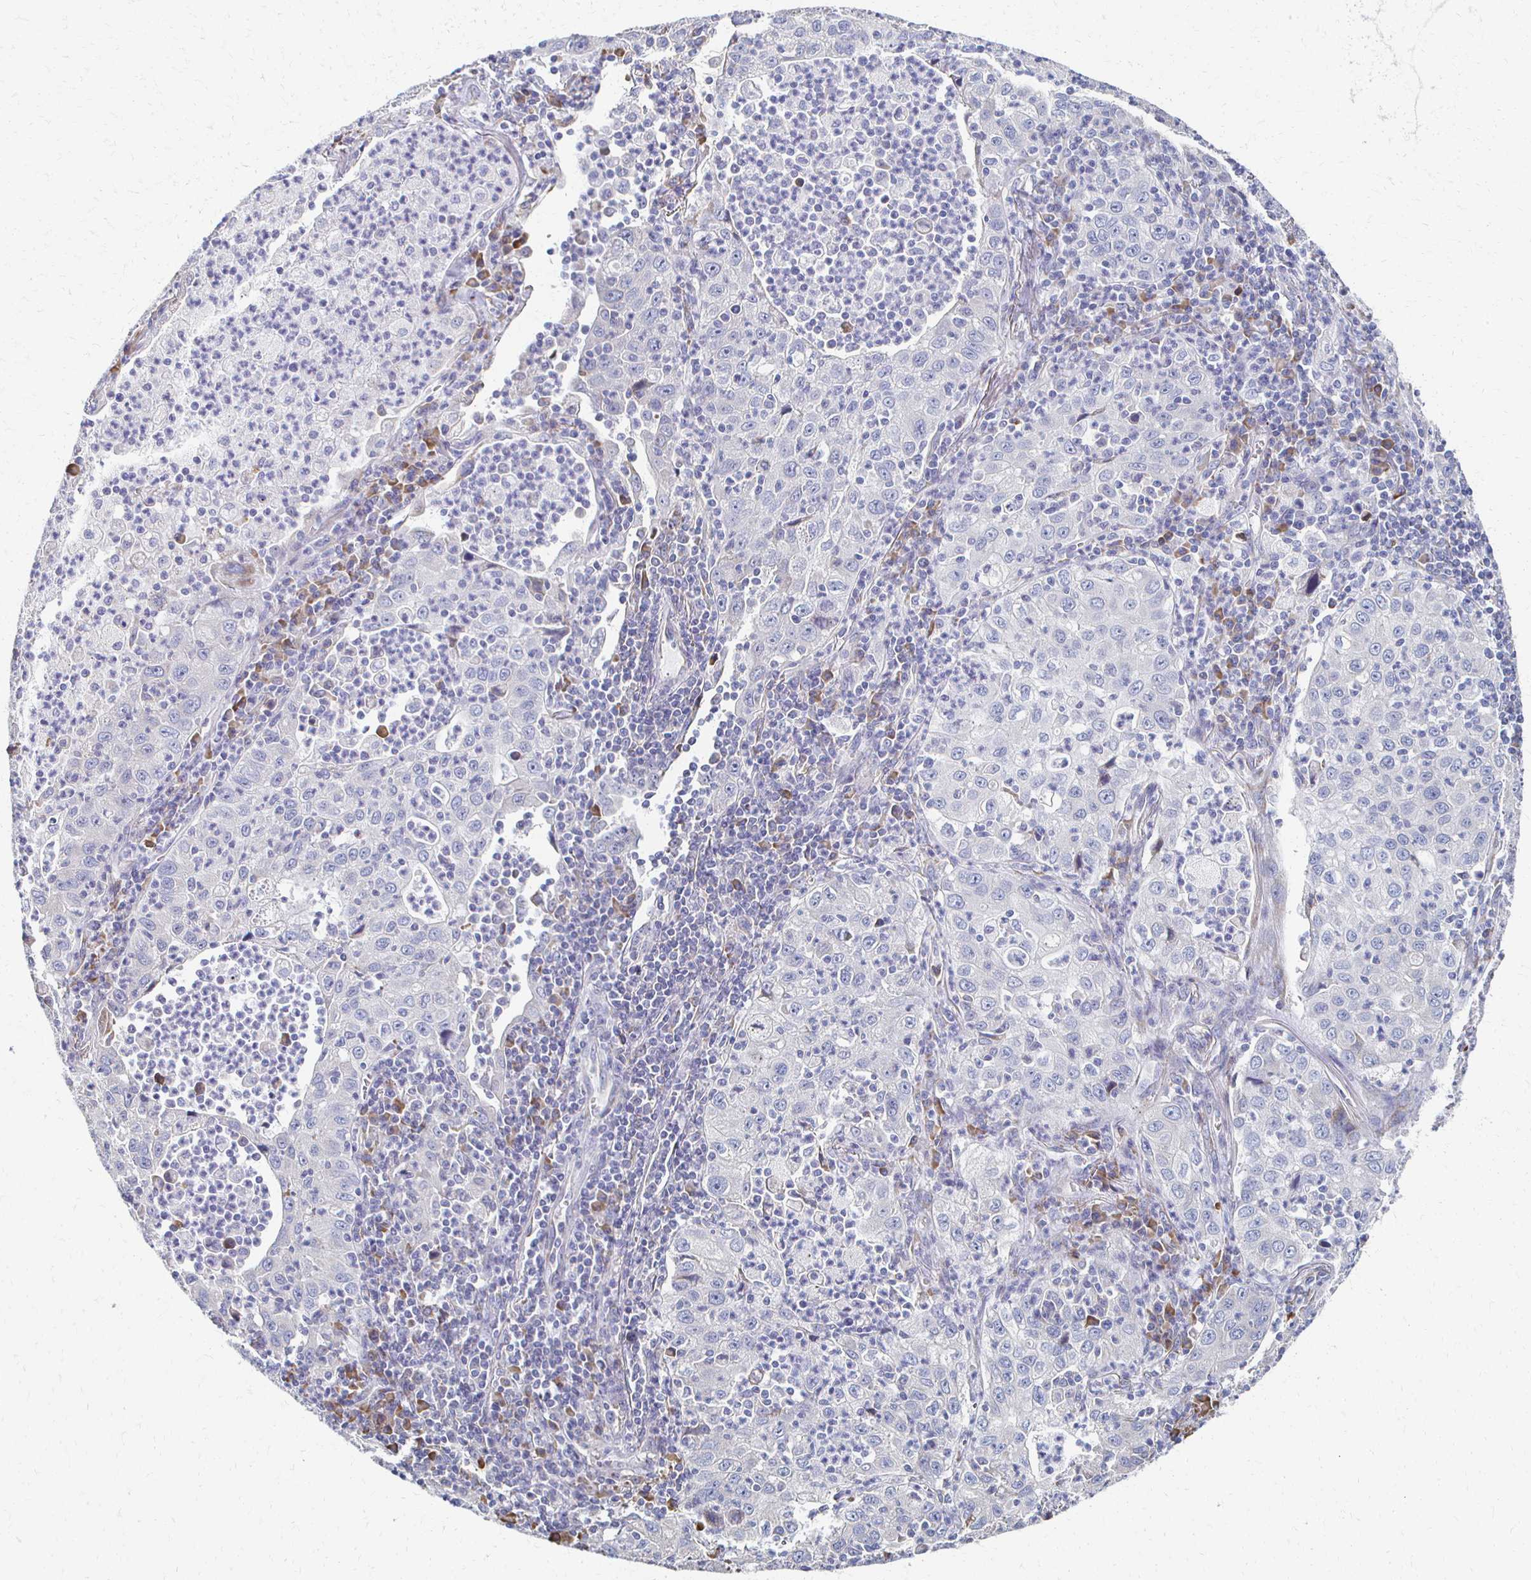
{"staining": {"intensity": "negative", "quantity": "none", "location": "none"}, "tissue": "lung cancer", "cell_type": "Tumor cells", "image_type": "cancer", "snomed": [{"axis": "morphology", "description": "Squamous cell carcinoma, NOS"}, {"axis": "topography", "description": "Lung"}], "caption": "Tumor cells show no significant protein positivity in lung cancer (squamous cell carcinoma).", "gene": "ATP1A3", "patient": {"sex": "male", "age": 71}}